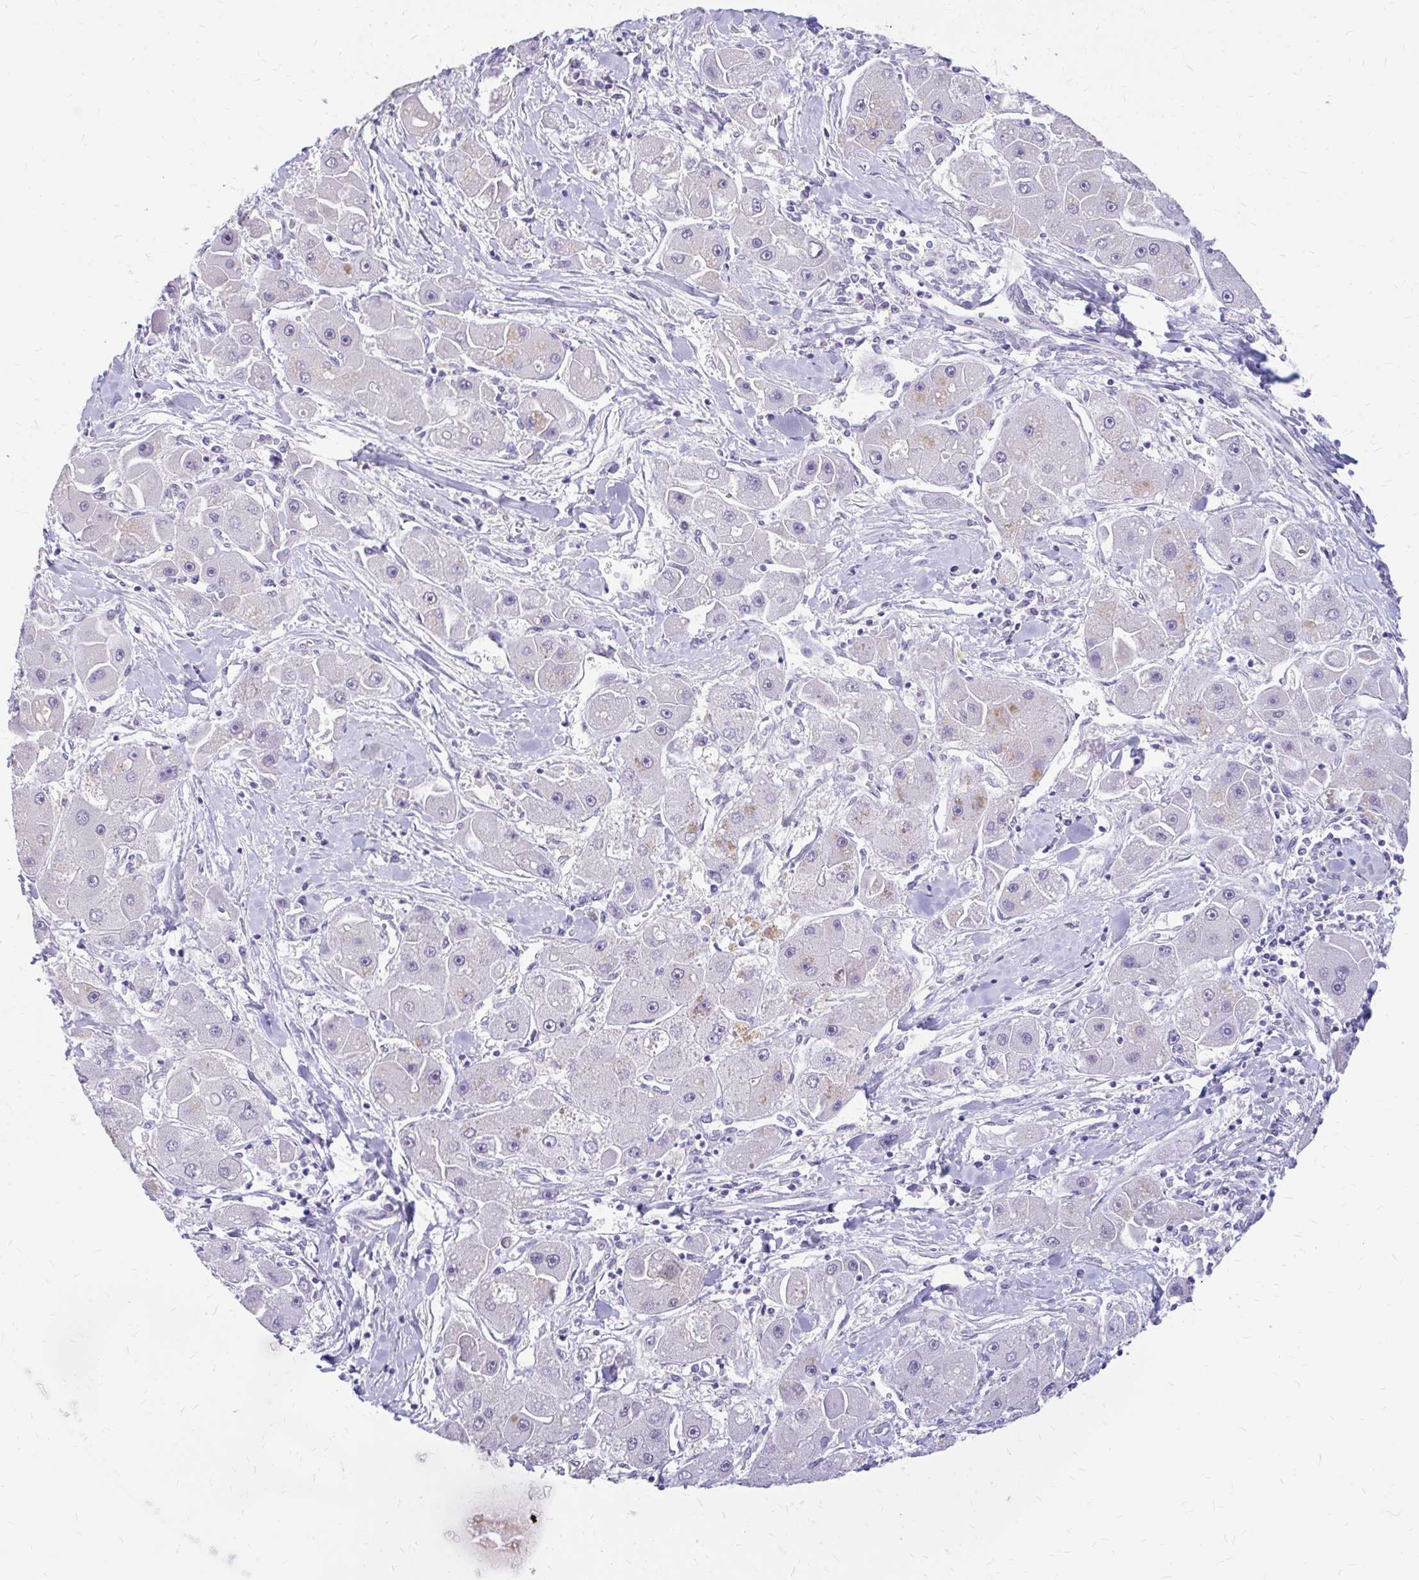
{"staining": {"intensity": "negative", "quantity": "none", "location": "none"}, "tissue": "liver cancer", "cell_type": "Tumor cells", "image_type": "cancer", "snomed": [{"axis": "morphology", "description": "Carcinoma, Hepatocellular, NOS"}, {"axis": "topography", "description": "Liver"}], "caption": "Immunohistochemistry (IHC) of human hepatocellular carcinoma (liver) reveals no positivity in tumor cells. The staining was performed using DAB to visualize the protein expression in brown, while the nuclei were stained in blue with hematoxylin (Magnification: 20x).", "gene": "RGS16", "patient": {"sex": "male", "age": 24}}